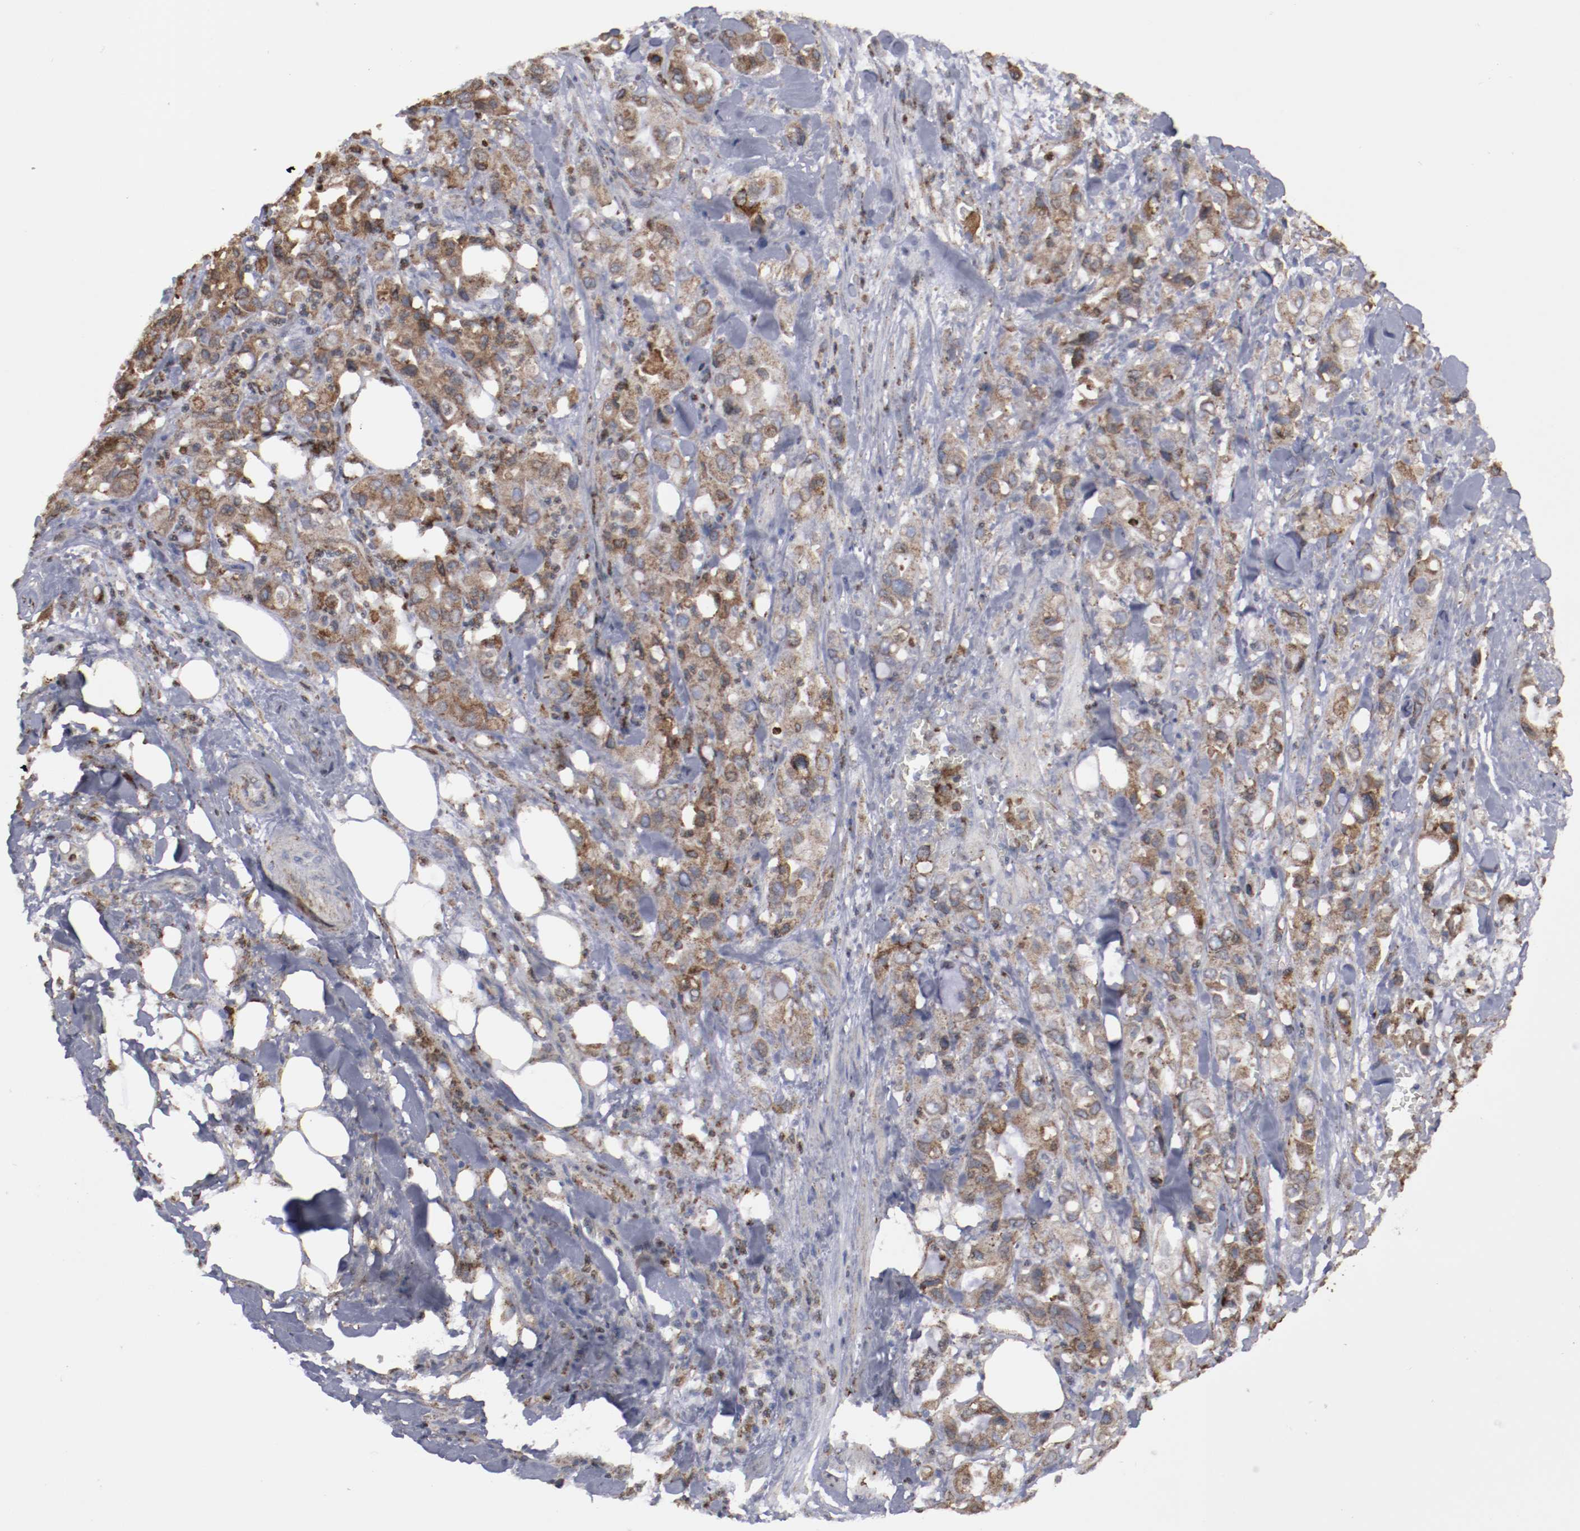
{"staining": {"intensity": "moderate", "quantity": ">75%", "location": "cytoplasmic/membranous"}, "tissue": "pancreatic cancer", "cell_type": "Tumor cells", "image_type": "cancer", "snomed": [{"axis": "morphology", "description": "Adenocarcinoma, NOS"}, {"axis": "topography", "description": "Pancreas"}], "caption": "This is a photomicrograph of immunohistochemistry staining of pancreatic cancer (adenocarcinoma), which shows moderate positivity in the cytoplasmic/membranous of tumor cells.", "gene": "ERLIN2", "patient": {"sex": "male", "age": 70}}